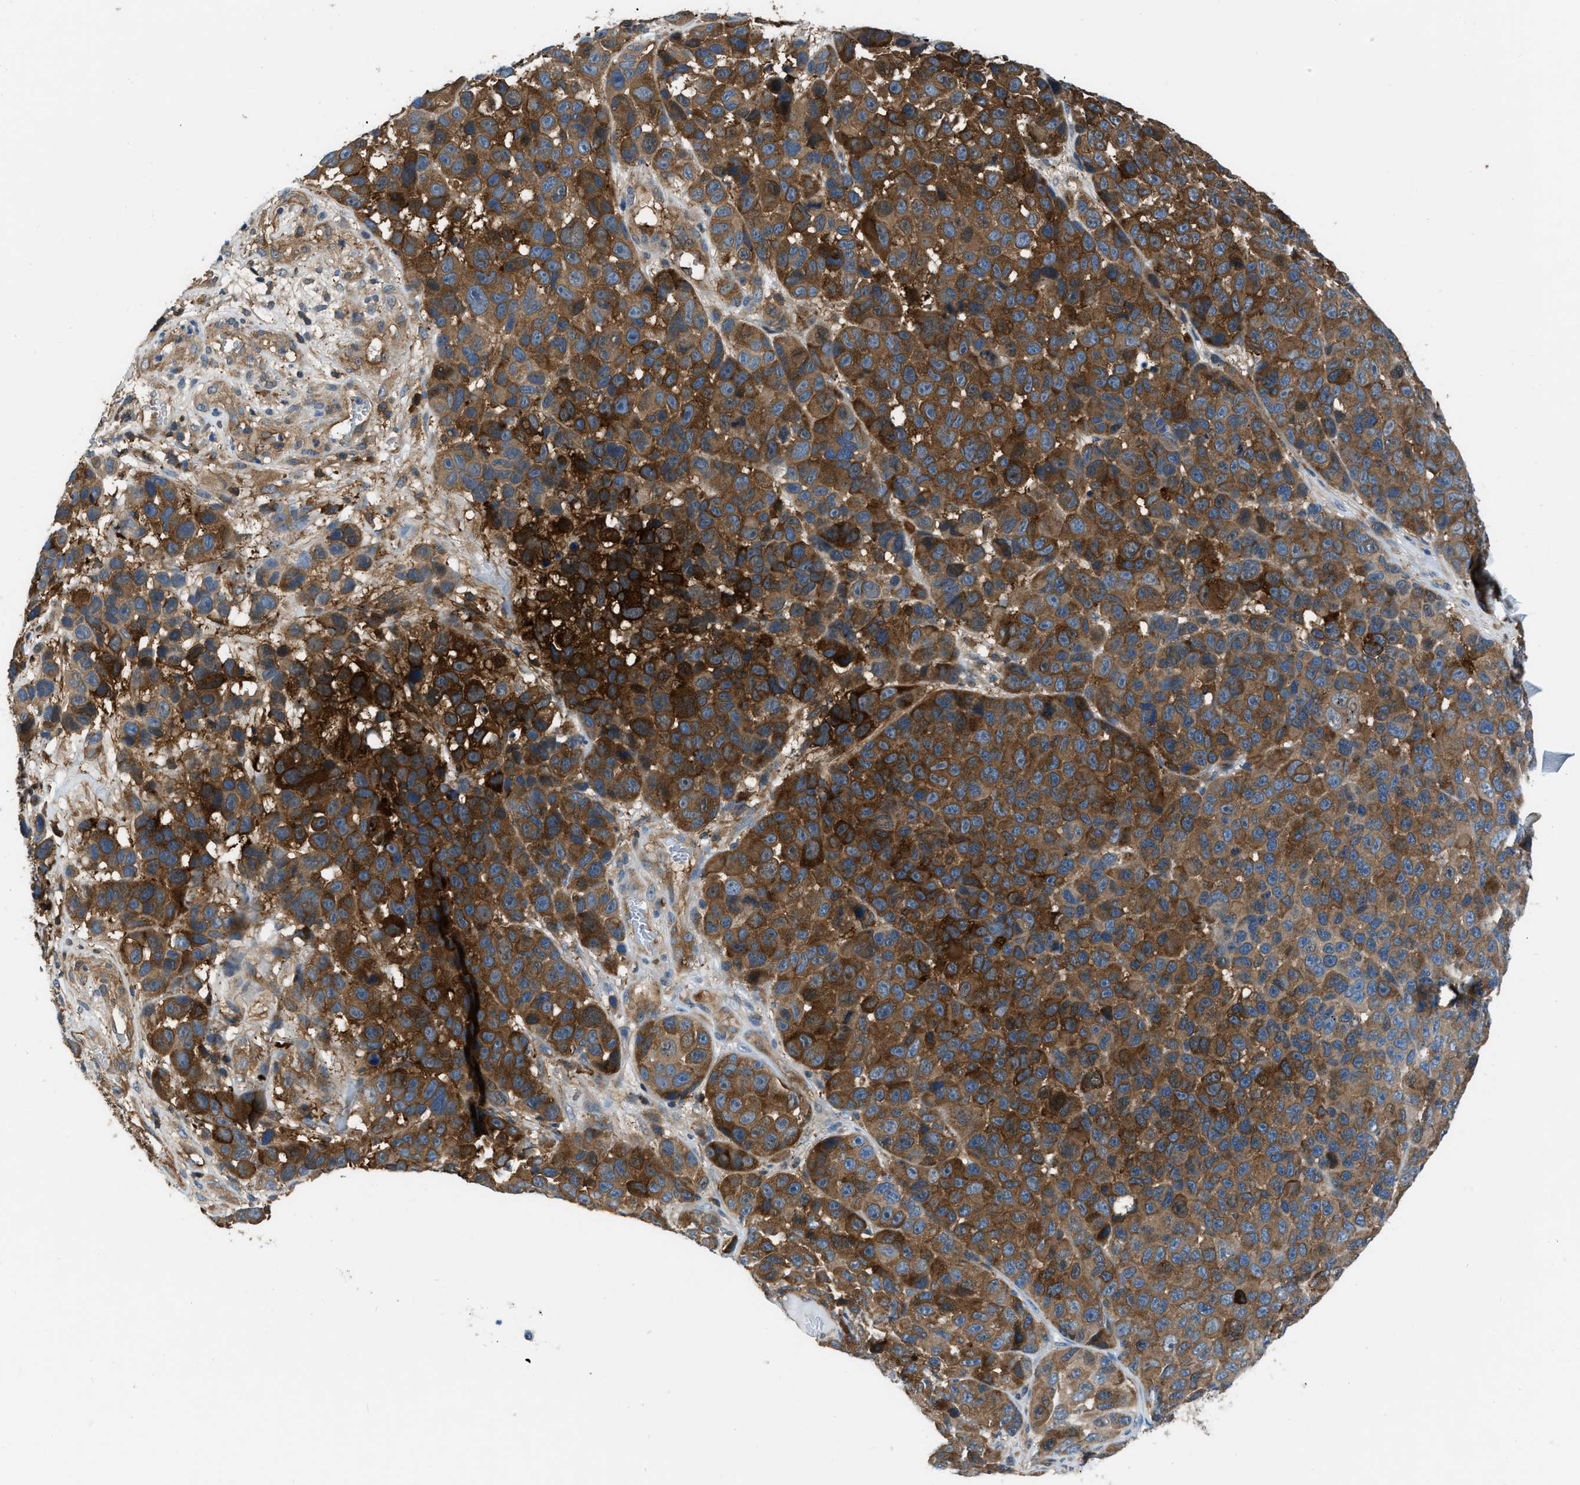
{"staining": {"intensity": "strong", "quantity": ">75%", "location": "cytoplasmic/membranous"}, "tissue": "melanoma", "cell_type": "Tumor cells", "image_type": "cancer", "snomed": [{"axis": "morphology", "description": "Malignant melanoma, NOS"}, {"axis": "topography", "description": "Skin"}], "caption": "Tumor cells display strong cytoplasmic/membranous positivity in about >75% of cells in malignant melanoma.", "gene": "PFKP", "patient": {"sex": "male", "age": 53}}